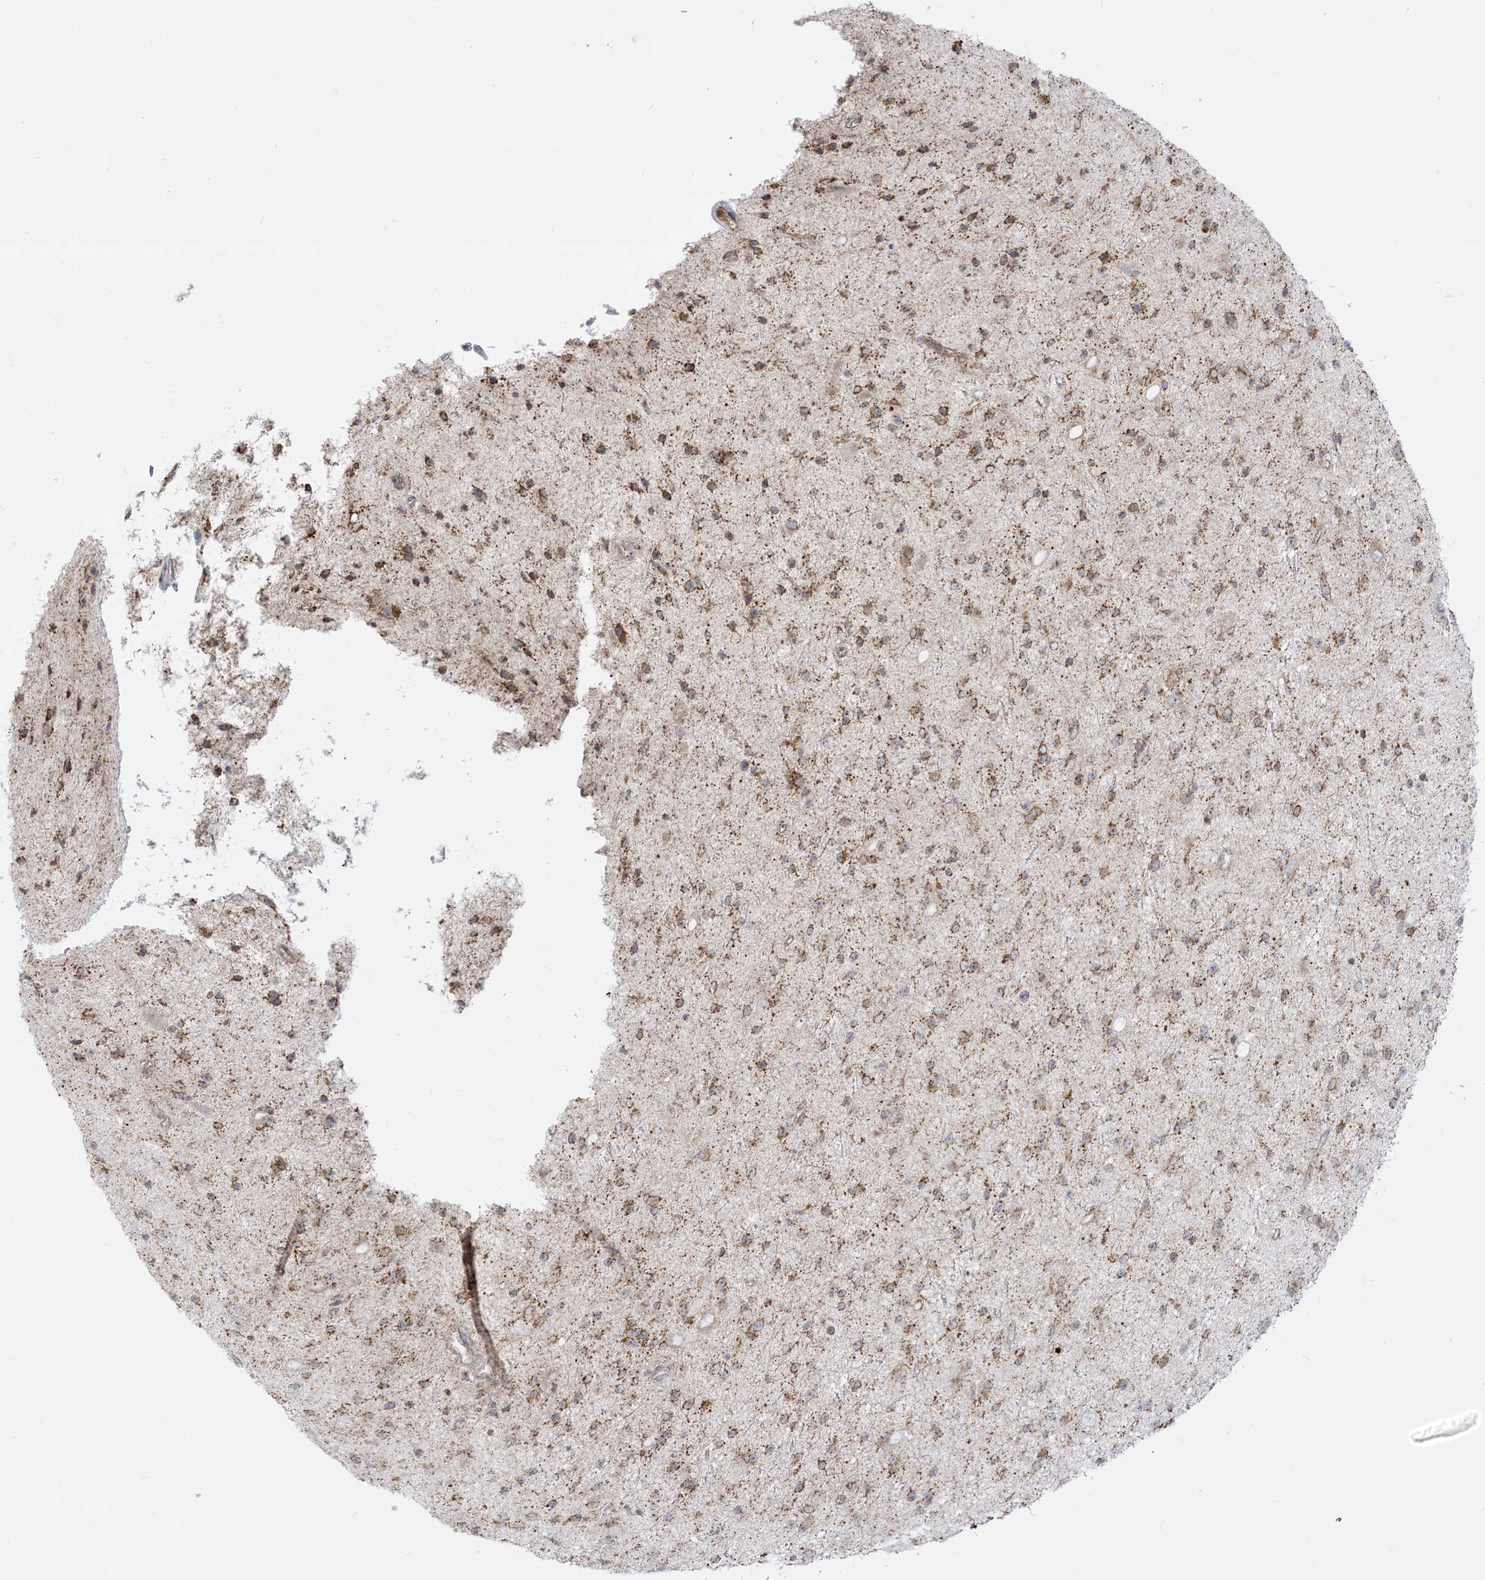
{"staining": {"intensity": "moderate", "quantity": ">75%", "location": "cytoplasmic/membranous"}, "tissue": "glioma", "cell_type": "Tumor cells", "image_type": "cancer", "snomed": [{"axis": "morphology", "description": "Glioma, malignant, Low grade"}, {"axis": "topography", "description": "Cerebral cortex"}], "caption": "Glioma stained with DAB (3,3'-diaminobenzidine) immunohistochemistry (IHC) exhibits medium levels of moderate cytoplasmic/membranous positivity in approximately >75% of tumor cells. The protein is stained brown, and the nuclei are stained in blue (DAB (3,3'-diaminobenzidine) IHC with brightfield microscopy, high magnification).", "gene": "KANSL3", "patient": {"sex": "female", "age": 39}}